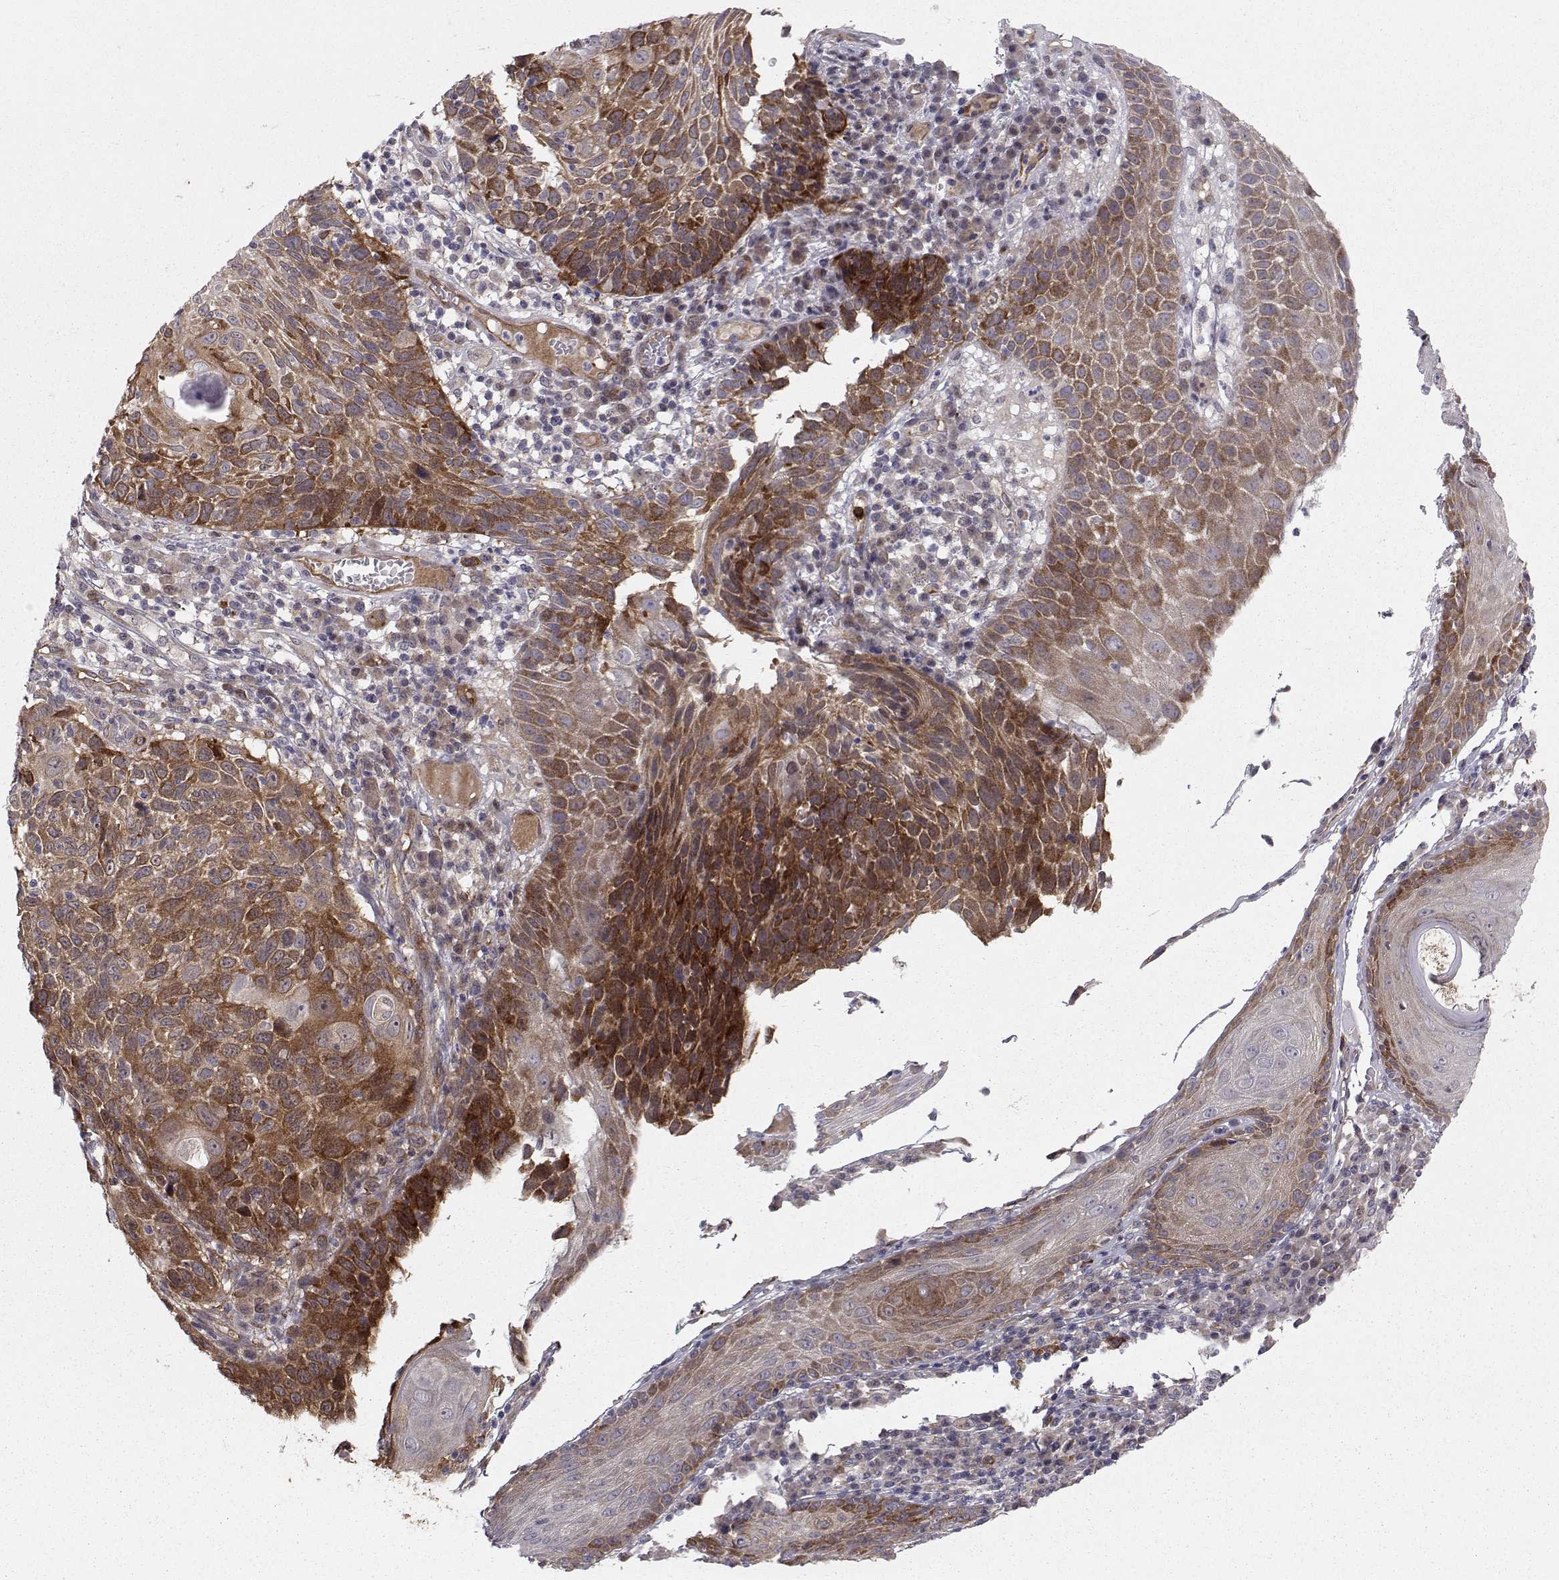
{"staining": {"intensity": "strong", "quantity": "25%-75%", "location": "cytoplasmic/membranous"}, "tissue": "skin cancer", "cell_type": "Tumor cells", "image_type": "cancer", "snomed": [{"axis": "morphology", "description": "Squamous cell carcinoma, NOS"}, {"axis": "topography", "description": "Skin"}], "caption": "Skin cancer (squamous cell carcinoma) stained with a protein marker exhibits strong staining in tumor cells.", "gene": "HSP90AB1", "patient": {"sex": "male", "age": 92}}